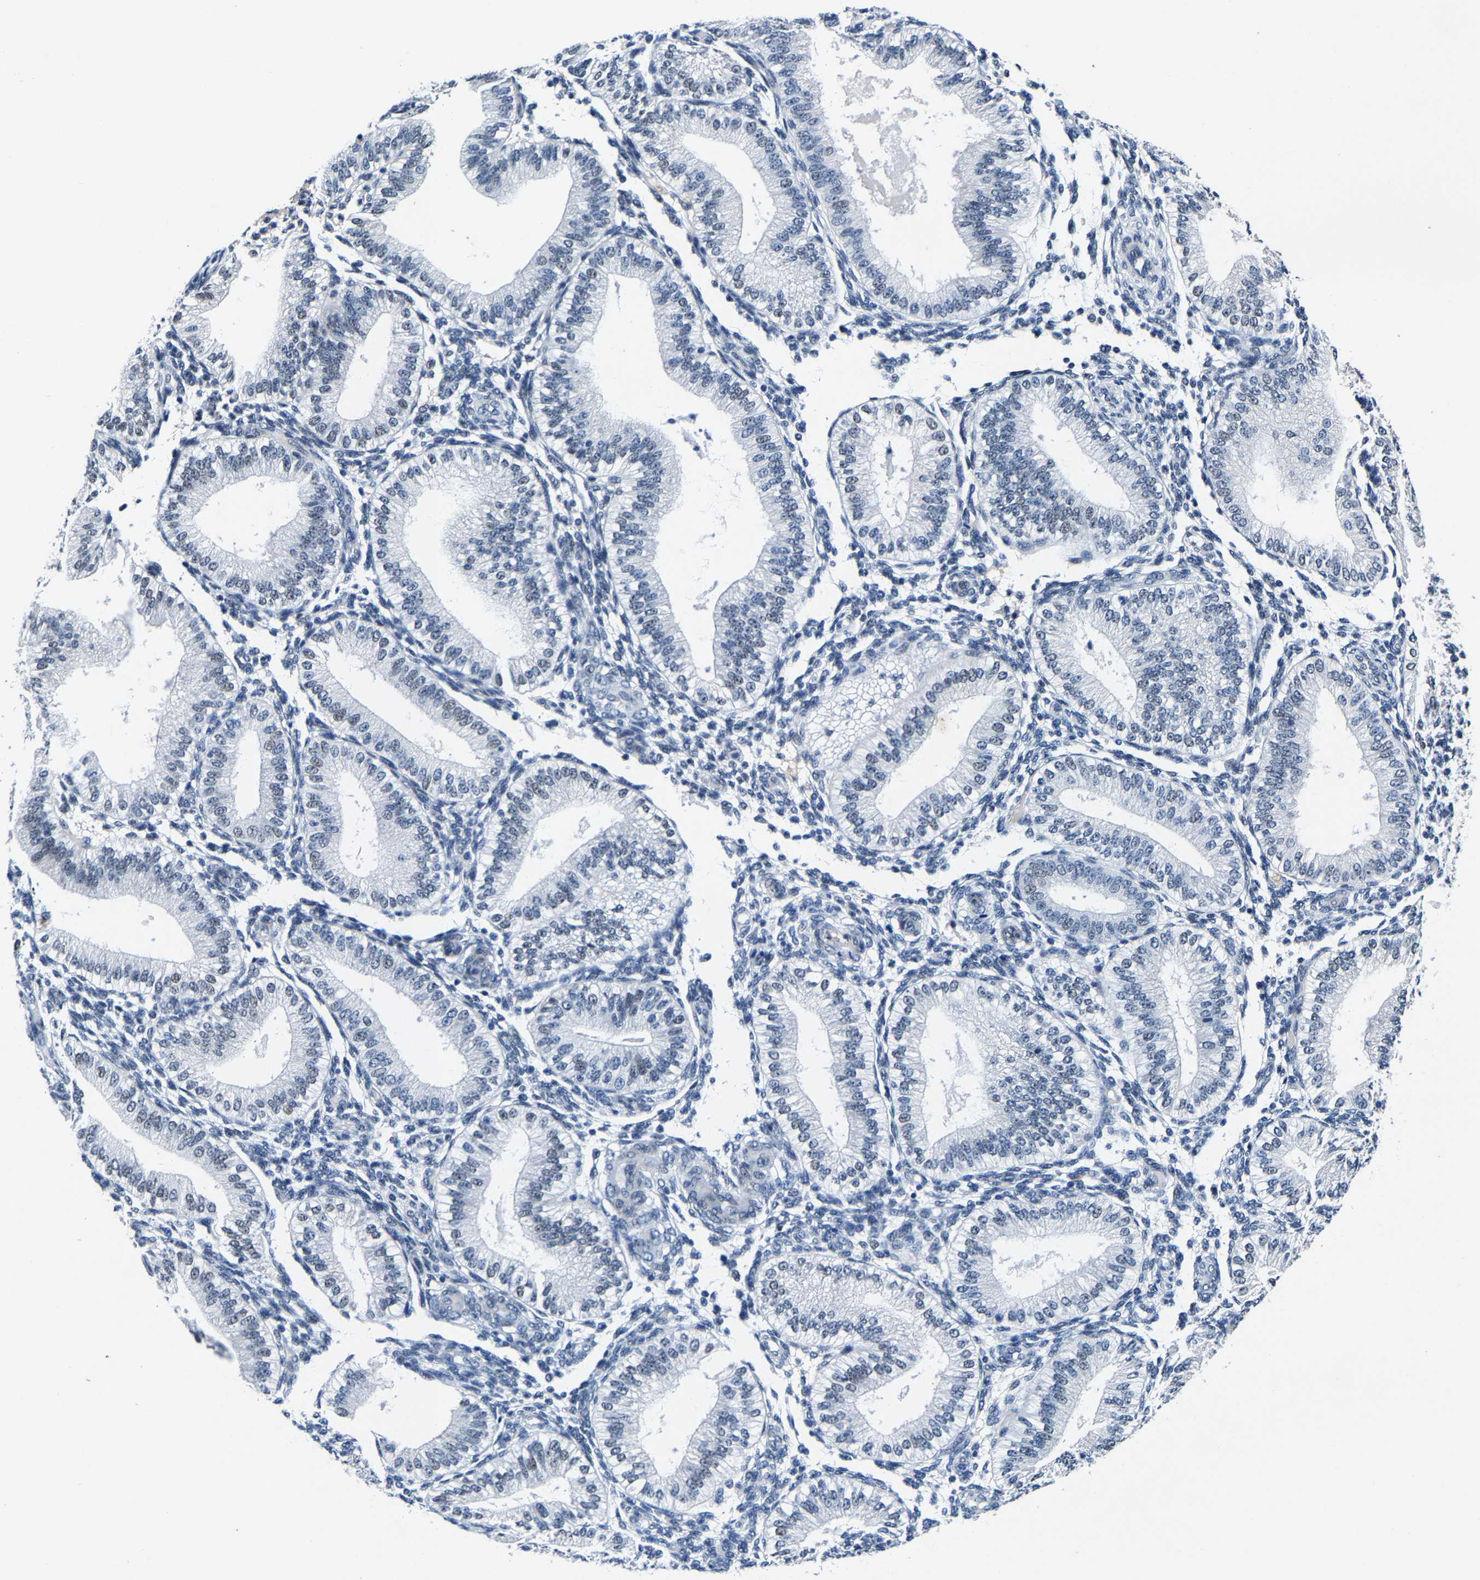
{"staining": {"intensity": "negative", "quantity": "none", "location": "none"}, "tissue": "endometrium", "cell_type": "Cells in endometrial stroma", "image_type": "normal", "snomed": [{"axis": "morphology", "description": "Normal tissue, NOS"}, {"axis": "topography", "description": "Endometrium"}], "caption": "The immunohistochemistry micrograph has no significant staining in cells in endometrial stroma of endometrium.", "gene": "UBN2", "patient": {"sex": "female", "age": 39}}